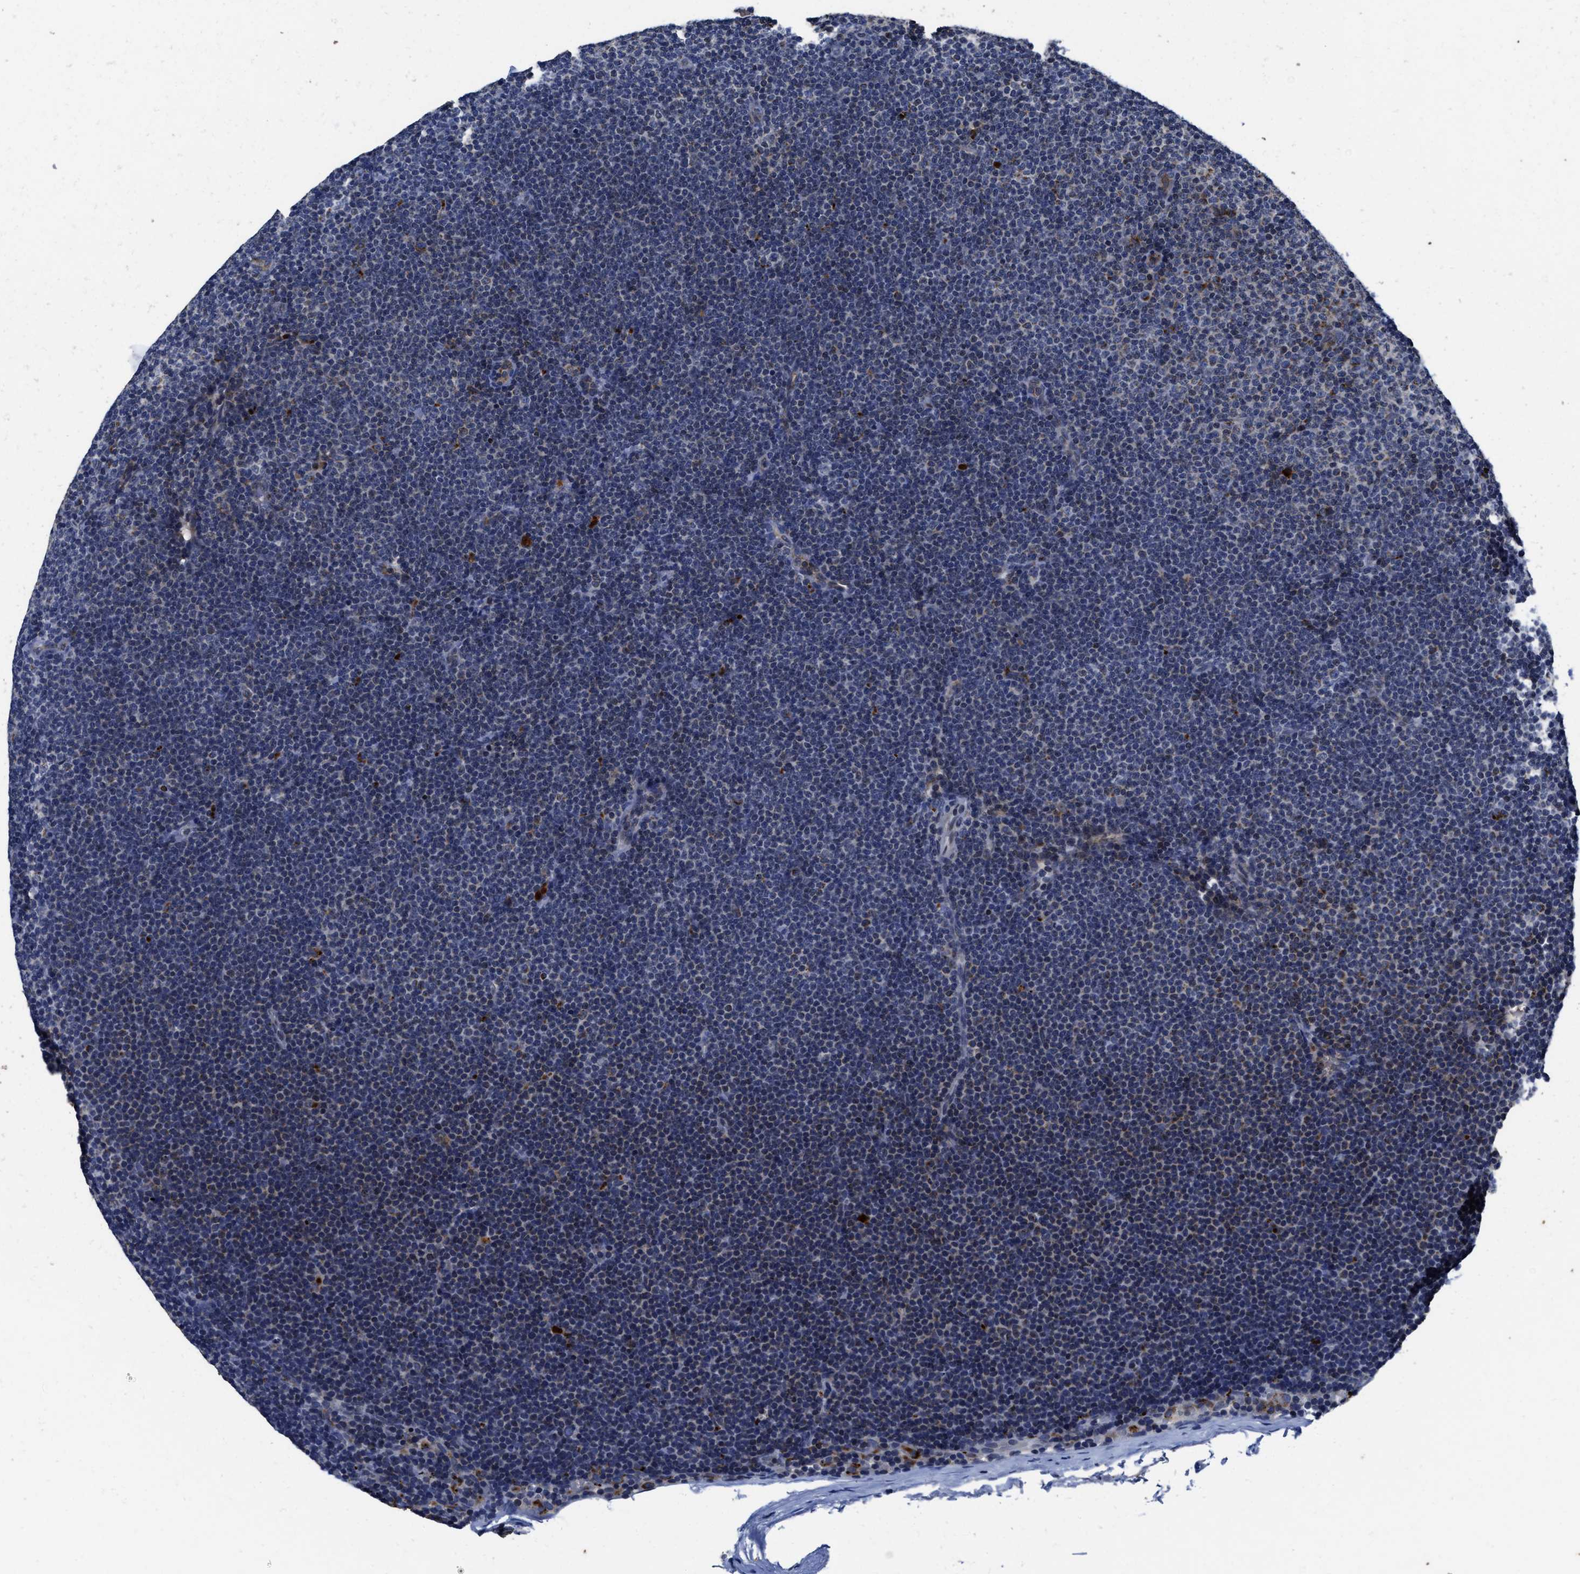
{"staining": {"intensity": "weak", "quantity": "<25%", "location": "cytoplasmic/membranous"}, "tissue": "lymphoma", "cell_type": "Tumor cells", "image_type": "cancer", "snomed": [{"axis": "morphology", "description": "Malignant lymphoma, non-Hodgkin's type, Low grade"}, {"axis": "topography", "description": "Lymph node"}], "caption": "This is an immunohistochemistry (IHC) photomicrograph of lymphoma. There is no positivity in tumor cells.", "gene": "CACNA1D", "patient": {"sex": "female", "age": 53}}